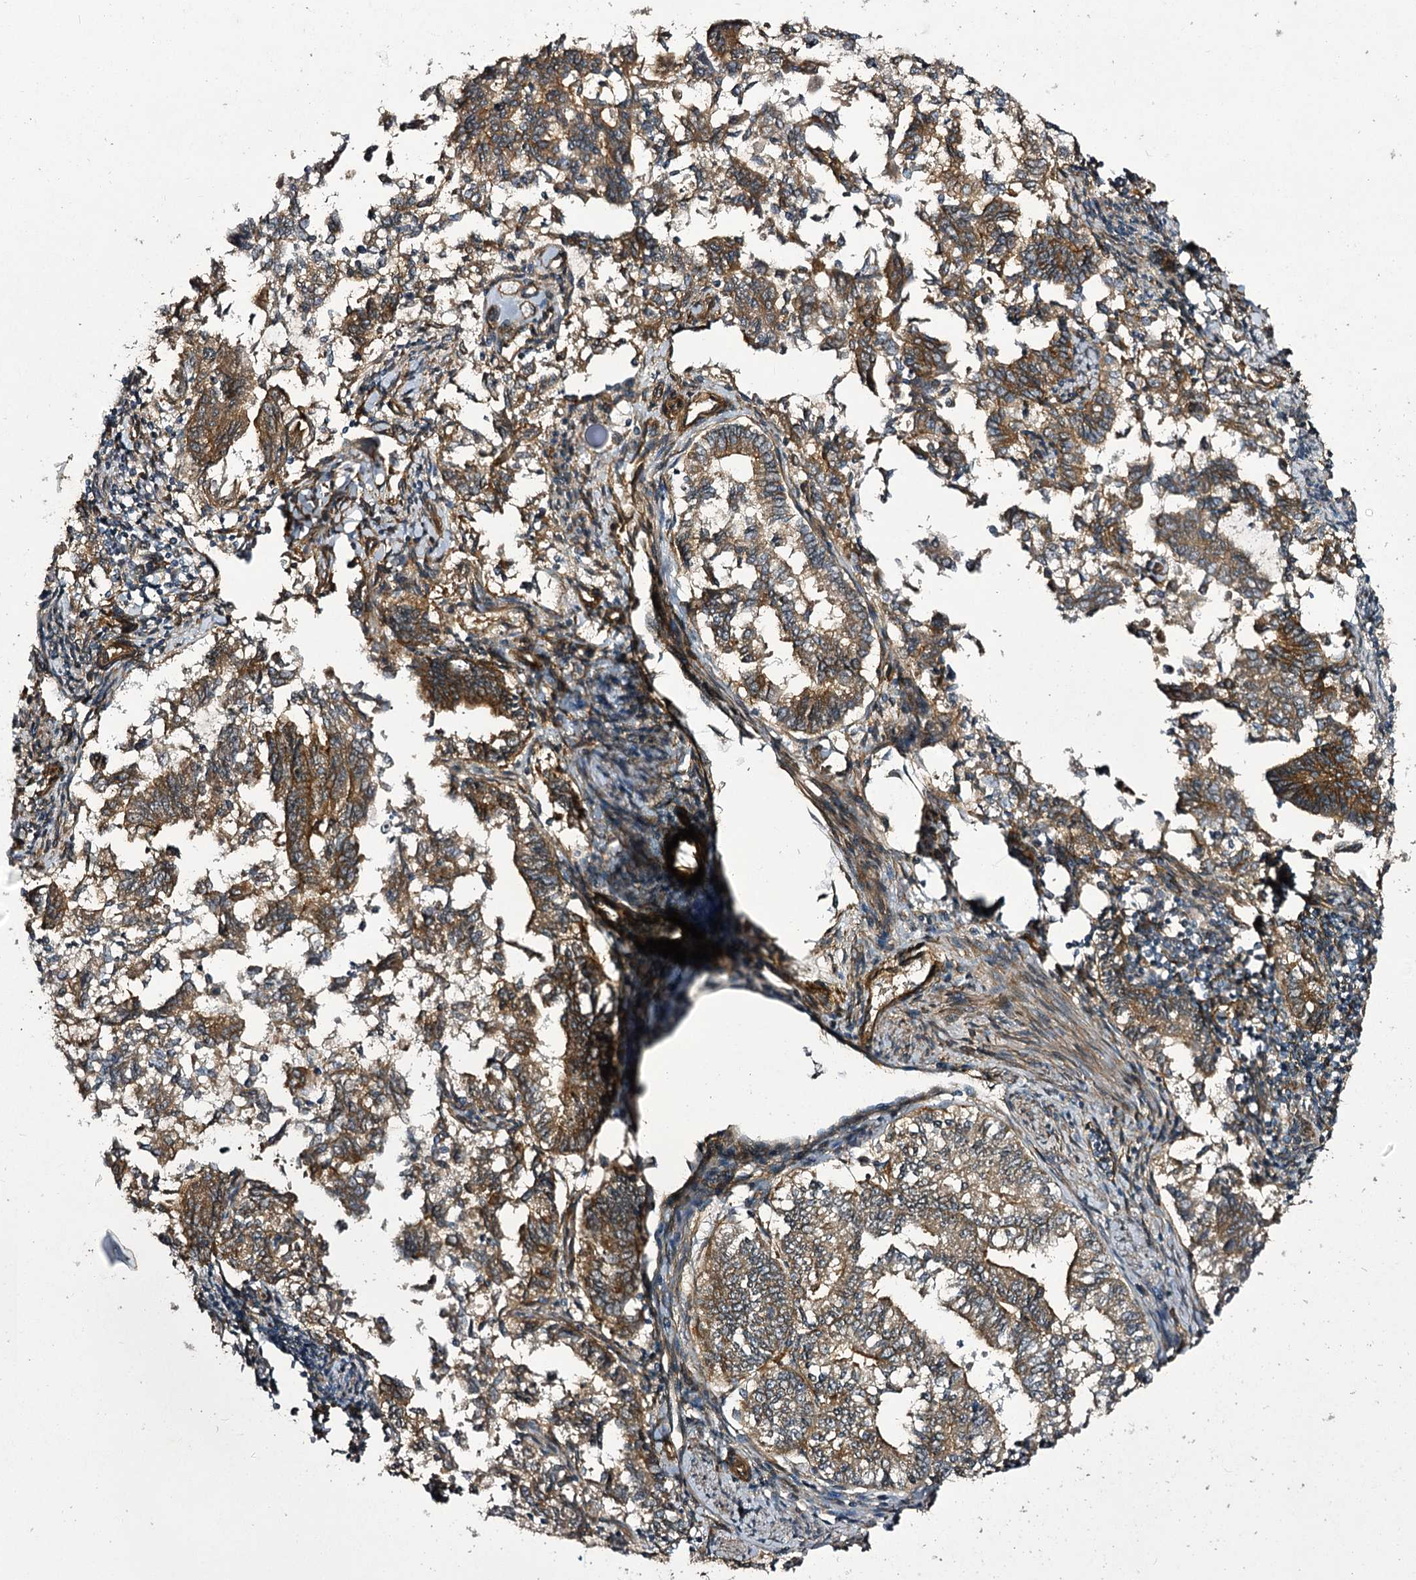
{"staining": {"intensity": "moderate", "quantity": ">75%", "location": "cytoplasmic/membranous"}, "tissue": "endometrial cancer", "cell_type": "Tumor cells", "image_type": "cancer", "snomed": [{"axis": "morphology", "description": "Adenocarcinoma, NOS"}, {"axis": "topography", "description": "Endometrium"}], "caption": "Endometrial cancer (adenocarcinoma) stained for a protein demonstrates moderate cytoplasmic/membranous positivity in tumor cells.", "gene": "MYO1C", "patient": {"sex": "female", "age": 79}}